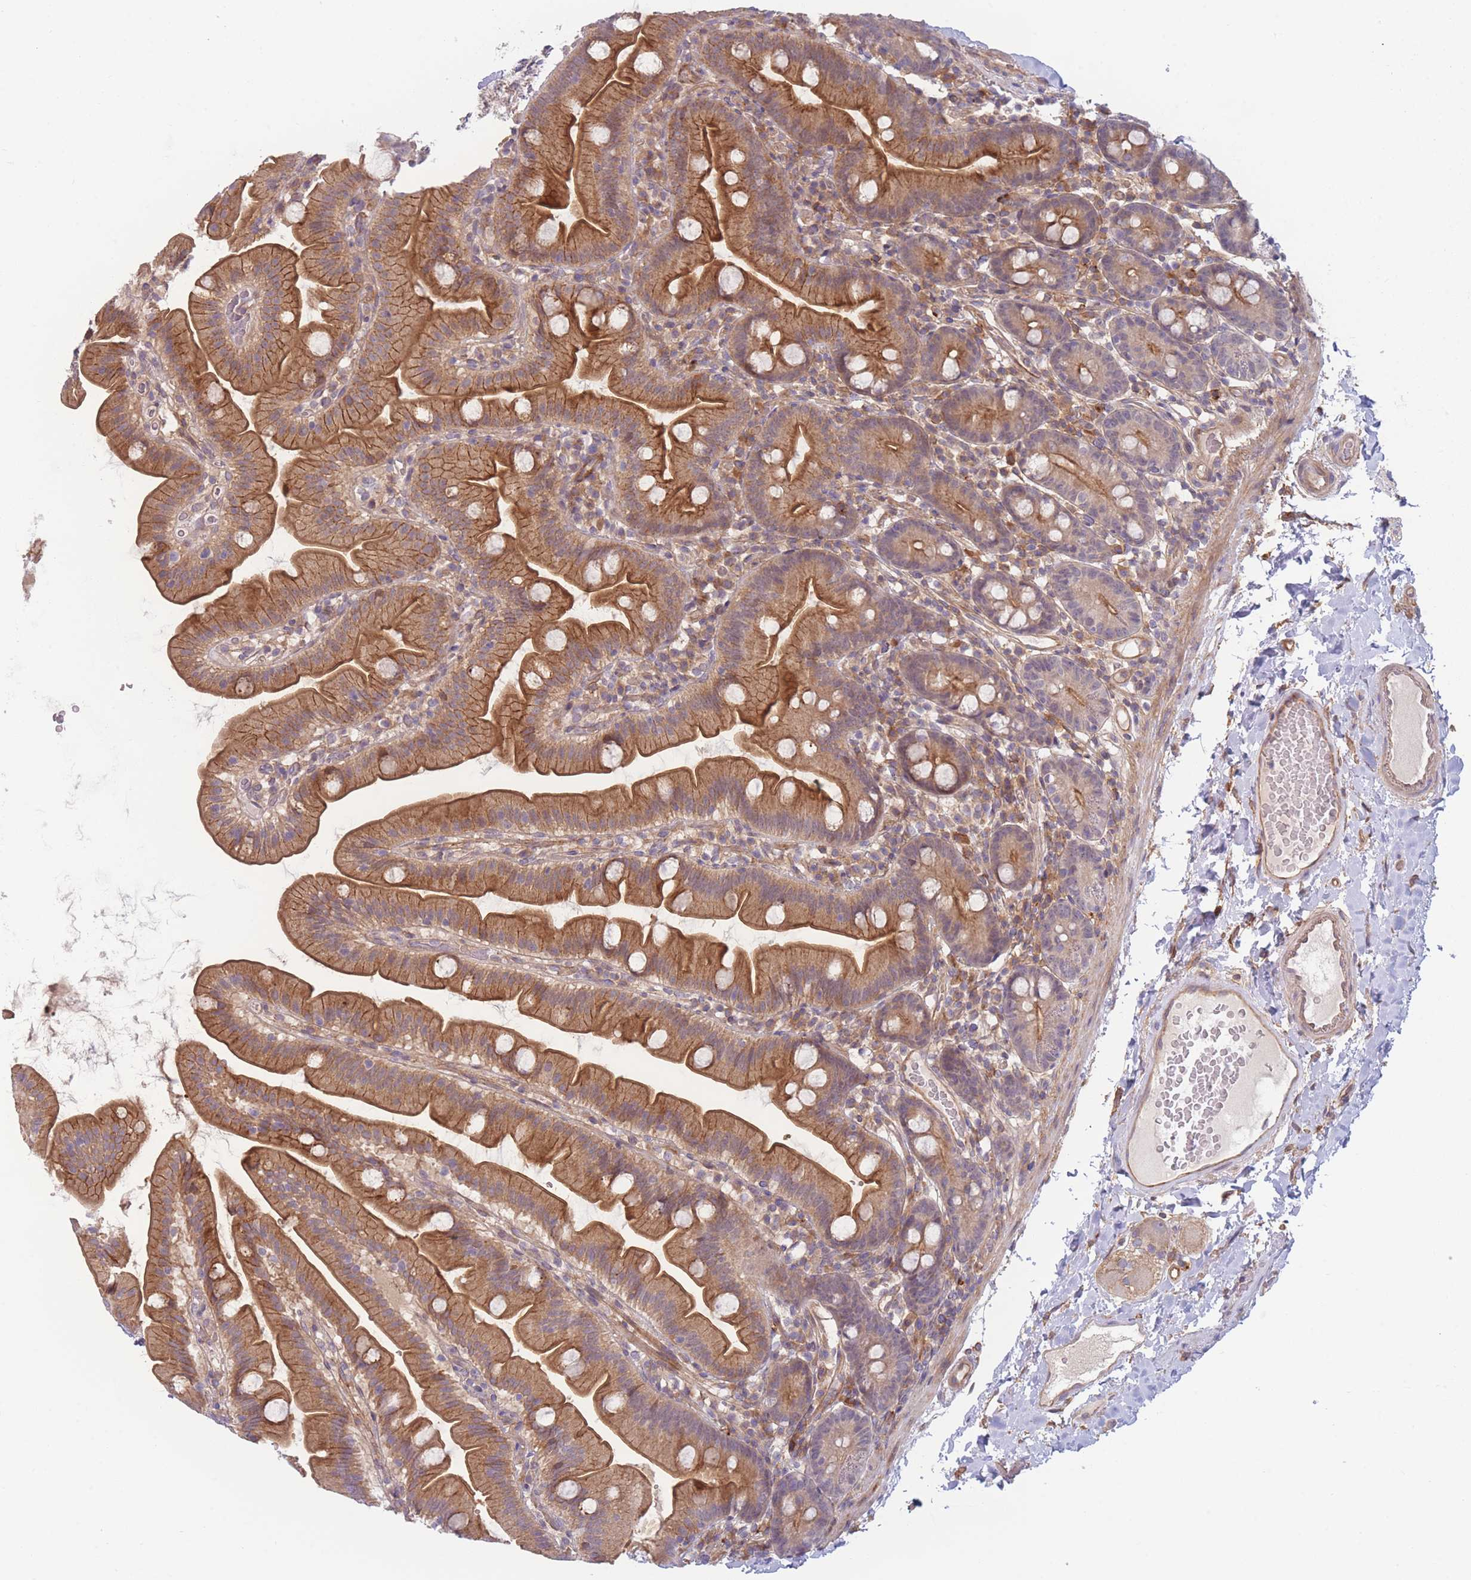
{"staining": {"intensity": "moderate", "quantity": ">75%", "location": "cytoplasmic/membranous"}, "tissue": "small intestine", "cell_type": "Glandular cells", "image_type": "normal", "snomed": [{"axis": "morphology", "description": "Normal tissue, NOS"}, {"axis": "topography", "description": "Small intestine"}], "caption": "Immunohistochemical staining of benign human small intestine reveals medium levels of moderate cytoplasmic/membranous staining in about >75% of glandular cells.", "gene": "WDR93", "patient": {"sex": "female", "age": 68}}